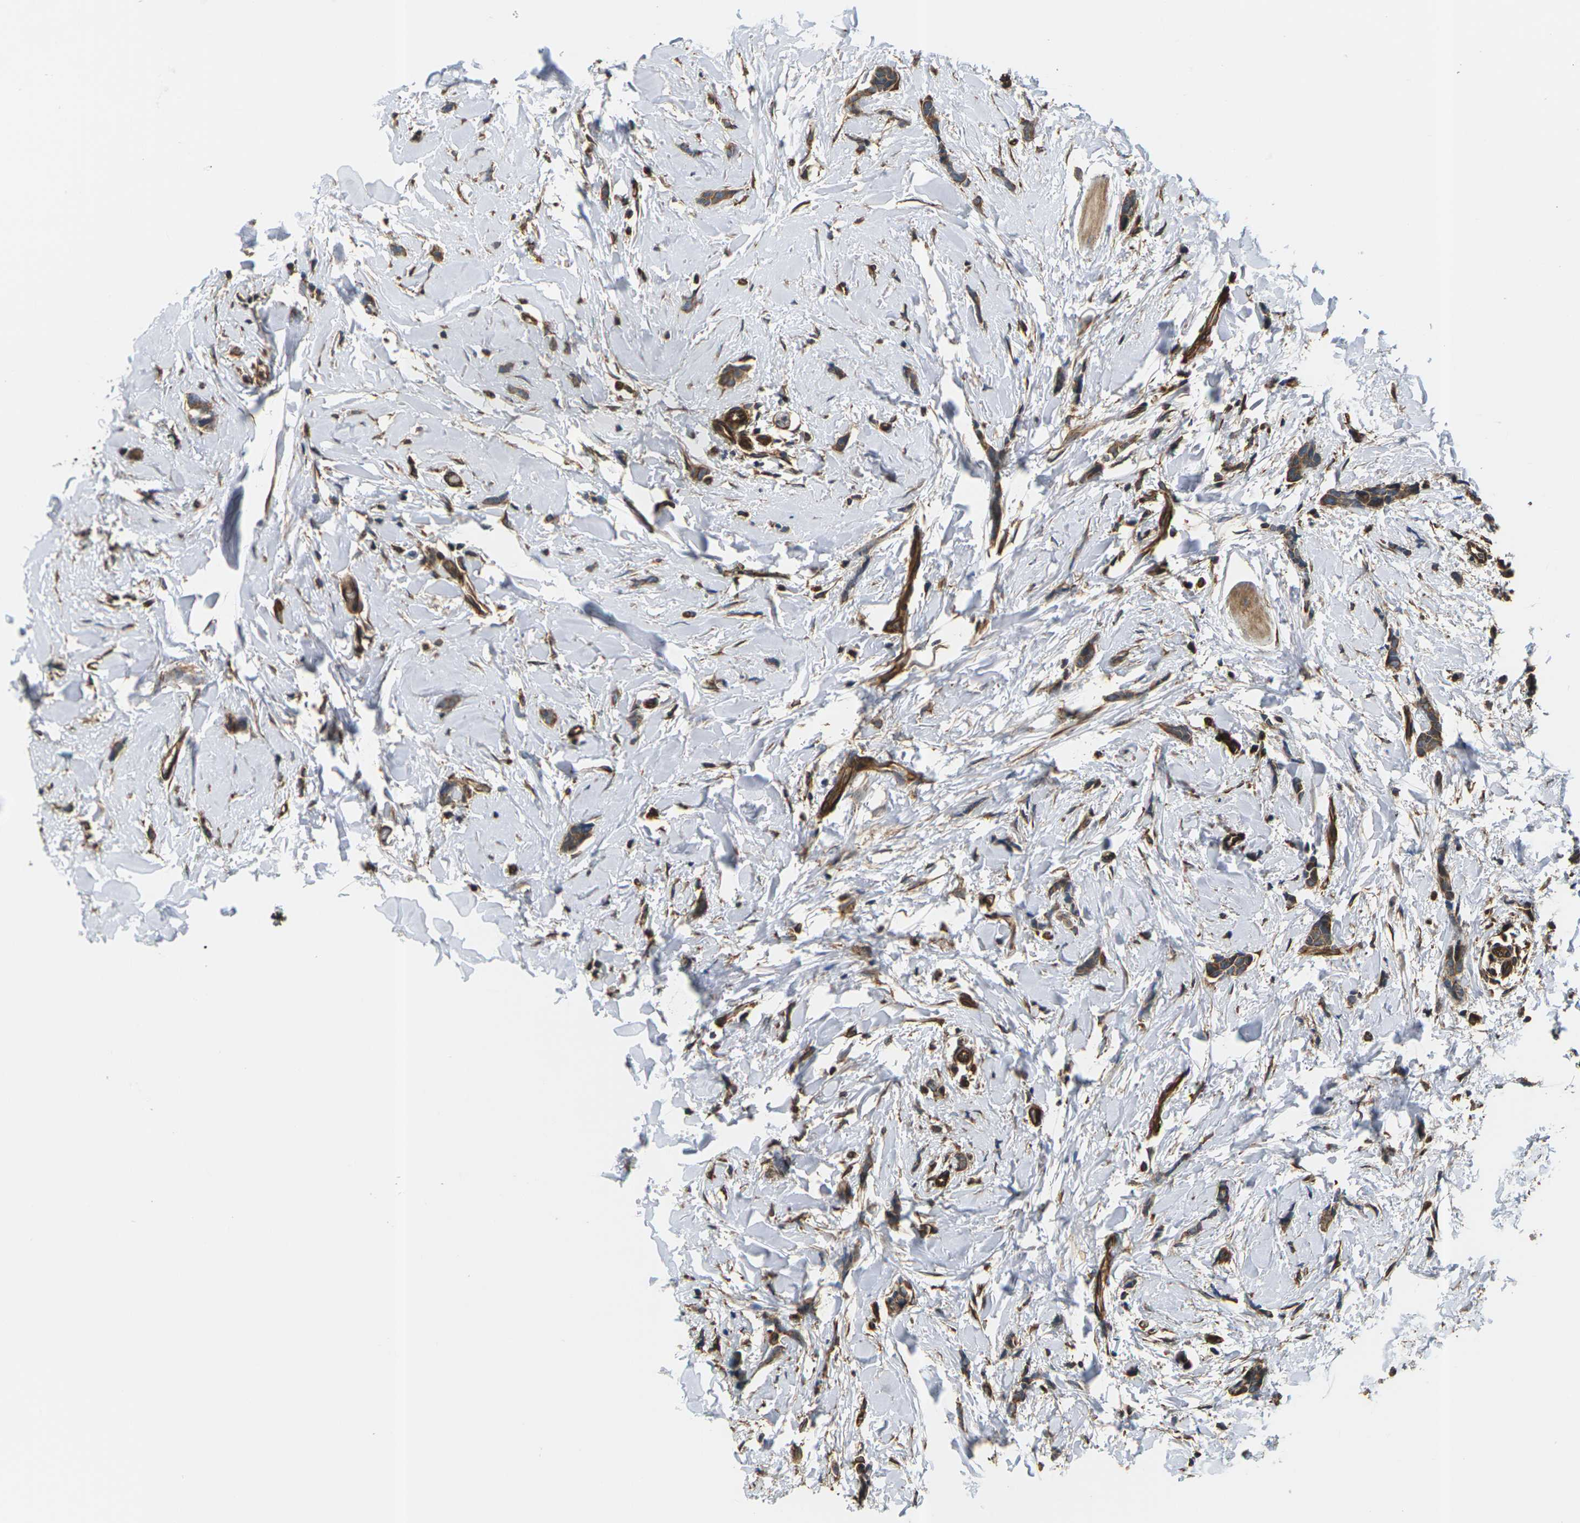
{"staining": {"intensity": "moderate", "quantity": ">75%", "location": "cytoplasmic/membranous"}, "tissue": "breast cancer", "cell_type": "Tumor cells", "image_type": "cancer", "snomed": [{"axis": "morphology", "description": "Lobular carcinoma"}, {"axis": "topography", "description": "Skin"}, {"axis": "topography", "description": "Breast"}], "caption": "Breast cancer was stained to show a protein in brown. There is medium levels of moderate cytoplasmic/membranous expression in about >75% of tumor cells.", "gene": "PCDHB4", "patient": {"sex": "female", "age": 46}}